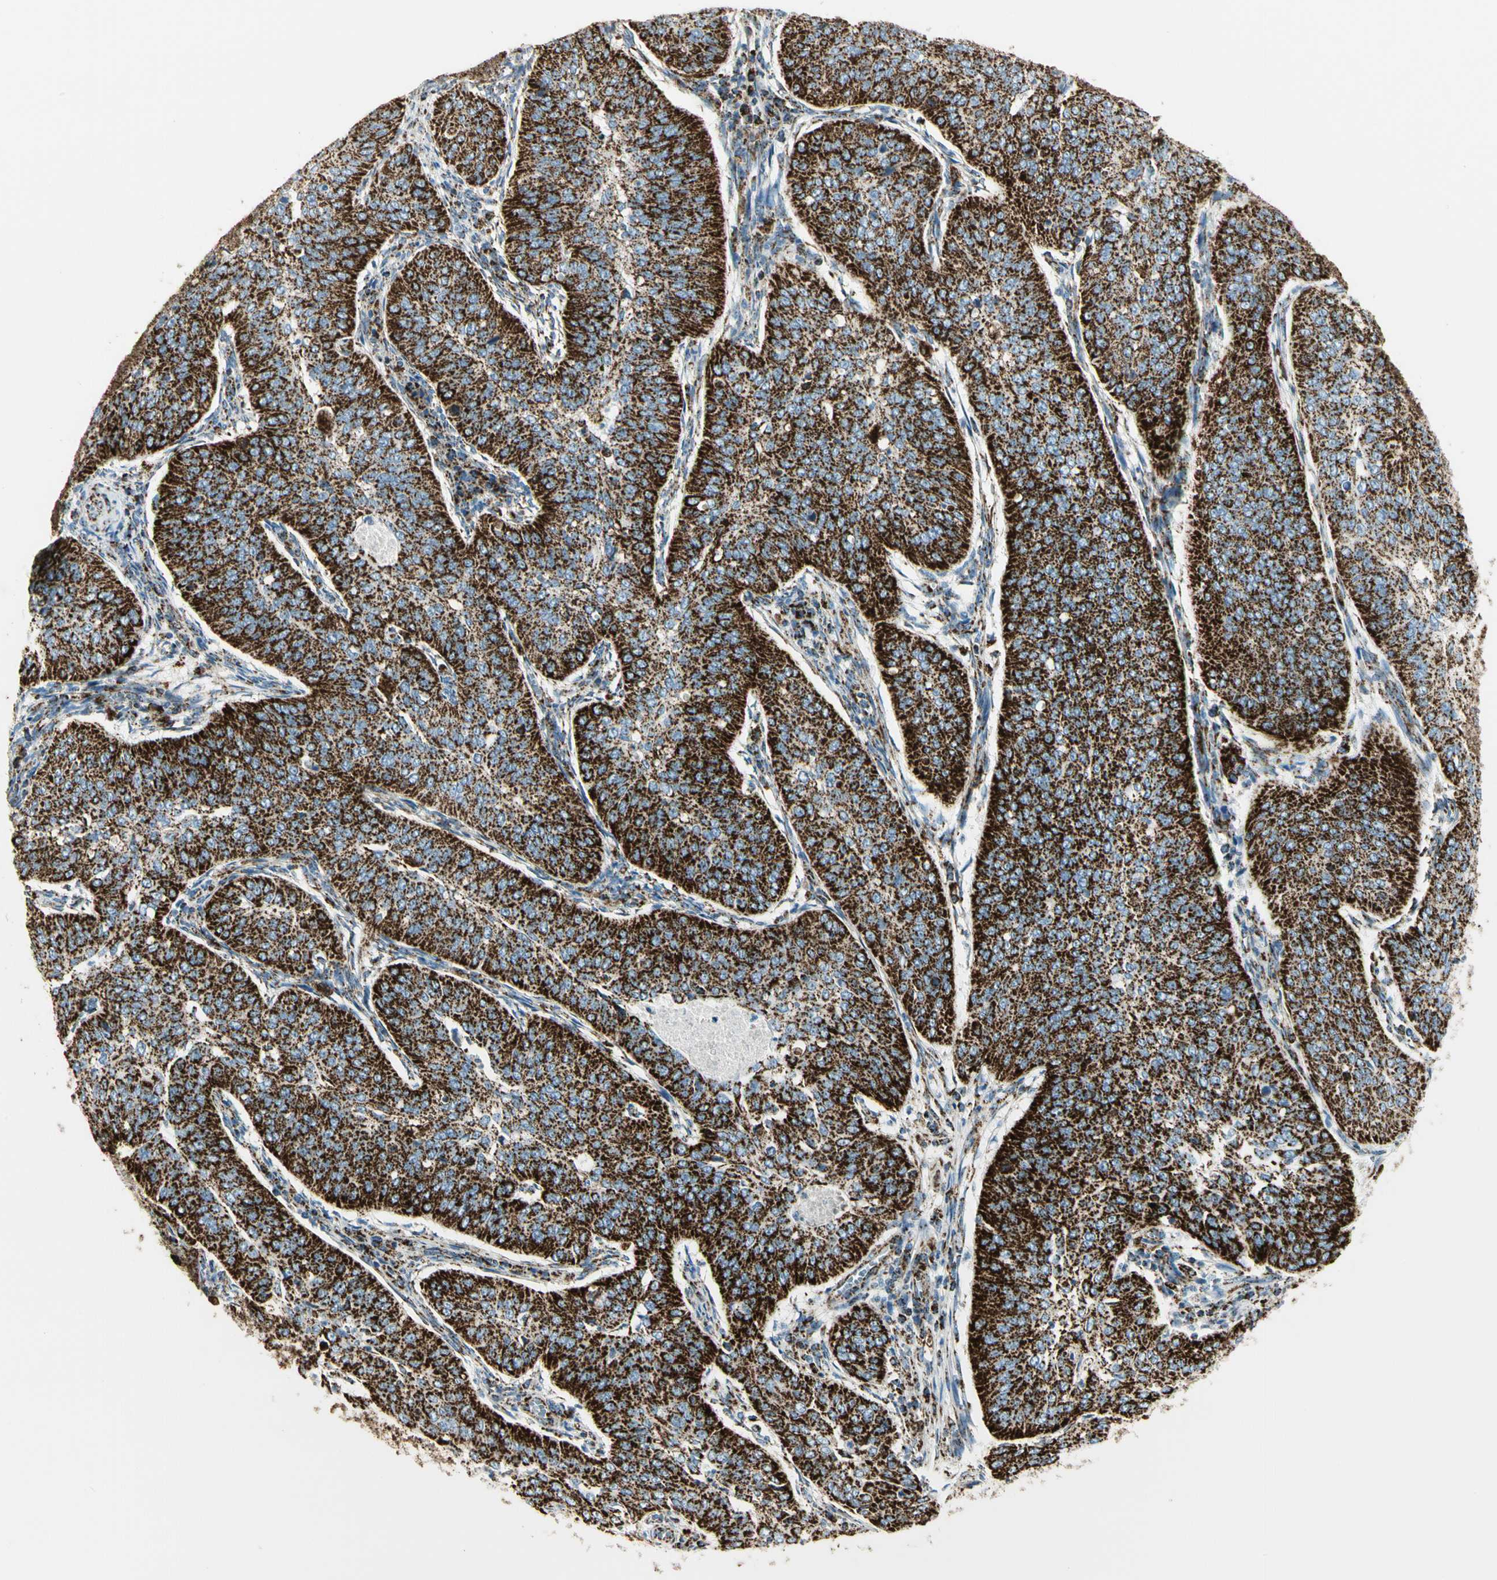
{"staining": {"intensity": "strong", "quantity": ">75%", "location": "cytoplasmic/membranous"}, "tissue": "cervical cancer", "cell_type": "Tumor cells", "image_type": "cancer", "snomed": [{"axis": "morphology", "description": "Normal tissue, NOS"}, {"axis": "morphology", "description": "Squamous cell carcinoma, NOS"}, {"axis": "topography", "description": "Cervix"}], "caption": "A micrograph showing strong cytoplasmic/membranous positivity in about >75% of tumor cells in cervical squamous cell carcinoma, as visualized by brown immunohistochemical staining.", "gene": "ME2", "patient": {"sex": "female", "age": 39}}